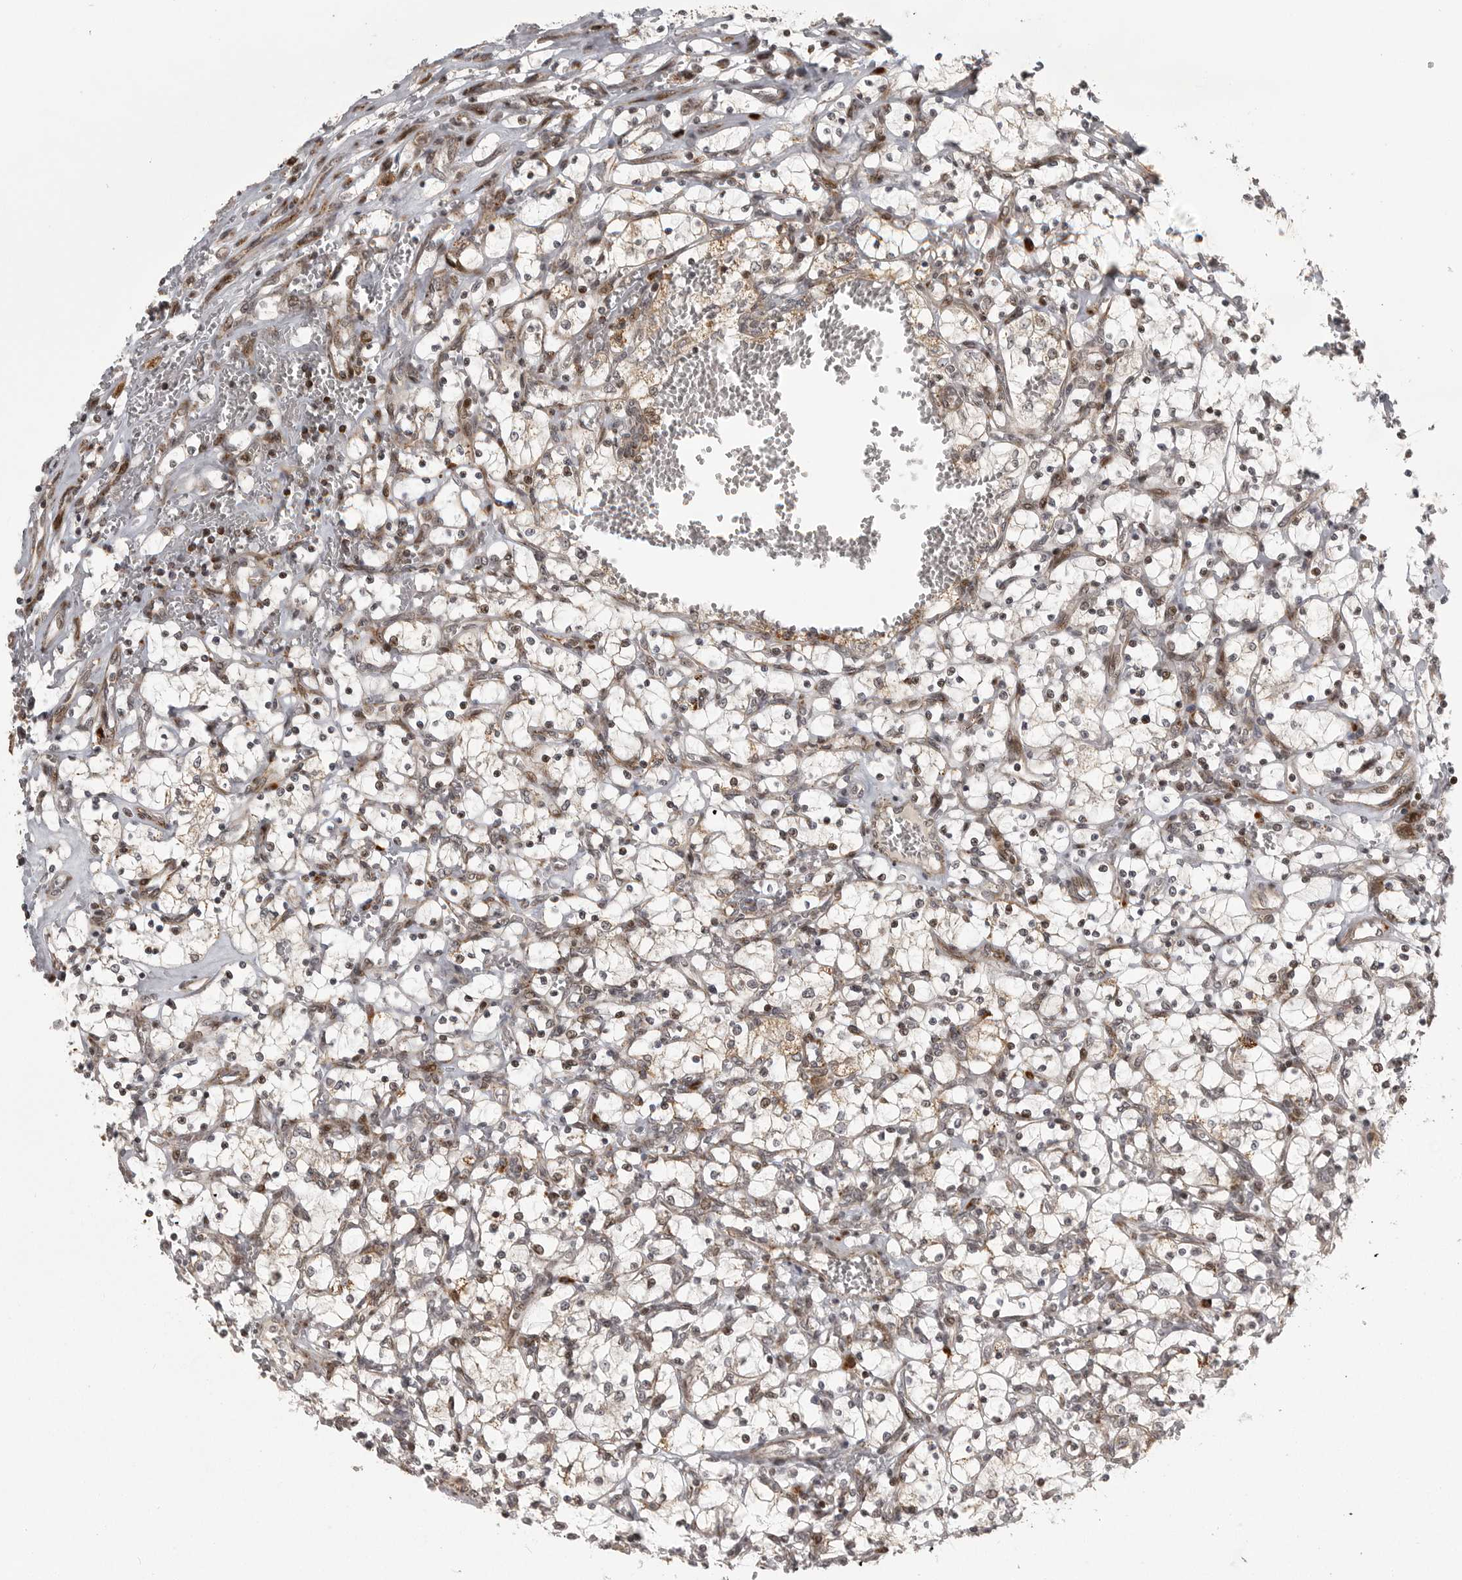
{"staining": {"intensity": "weak", "quantity": "<25%", "location": "cytoplasmic/membranous"}, "tissue": "renal cancer", "cell_type": "Tumor cells", "image_type": "cancer", "snomed": [{"axis": "morphology", "description": "Adenocarcinoma, NOS"}, {"axis": "topography", "description": "Kidney"}], "caption": "Tumor cells show no significant protein positivity in renal cancer.", "gene": "NARS2", "patient": {"sex": "female", "age": 69}}